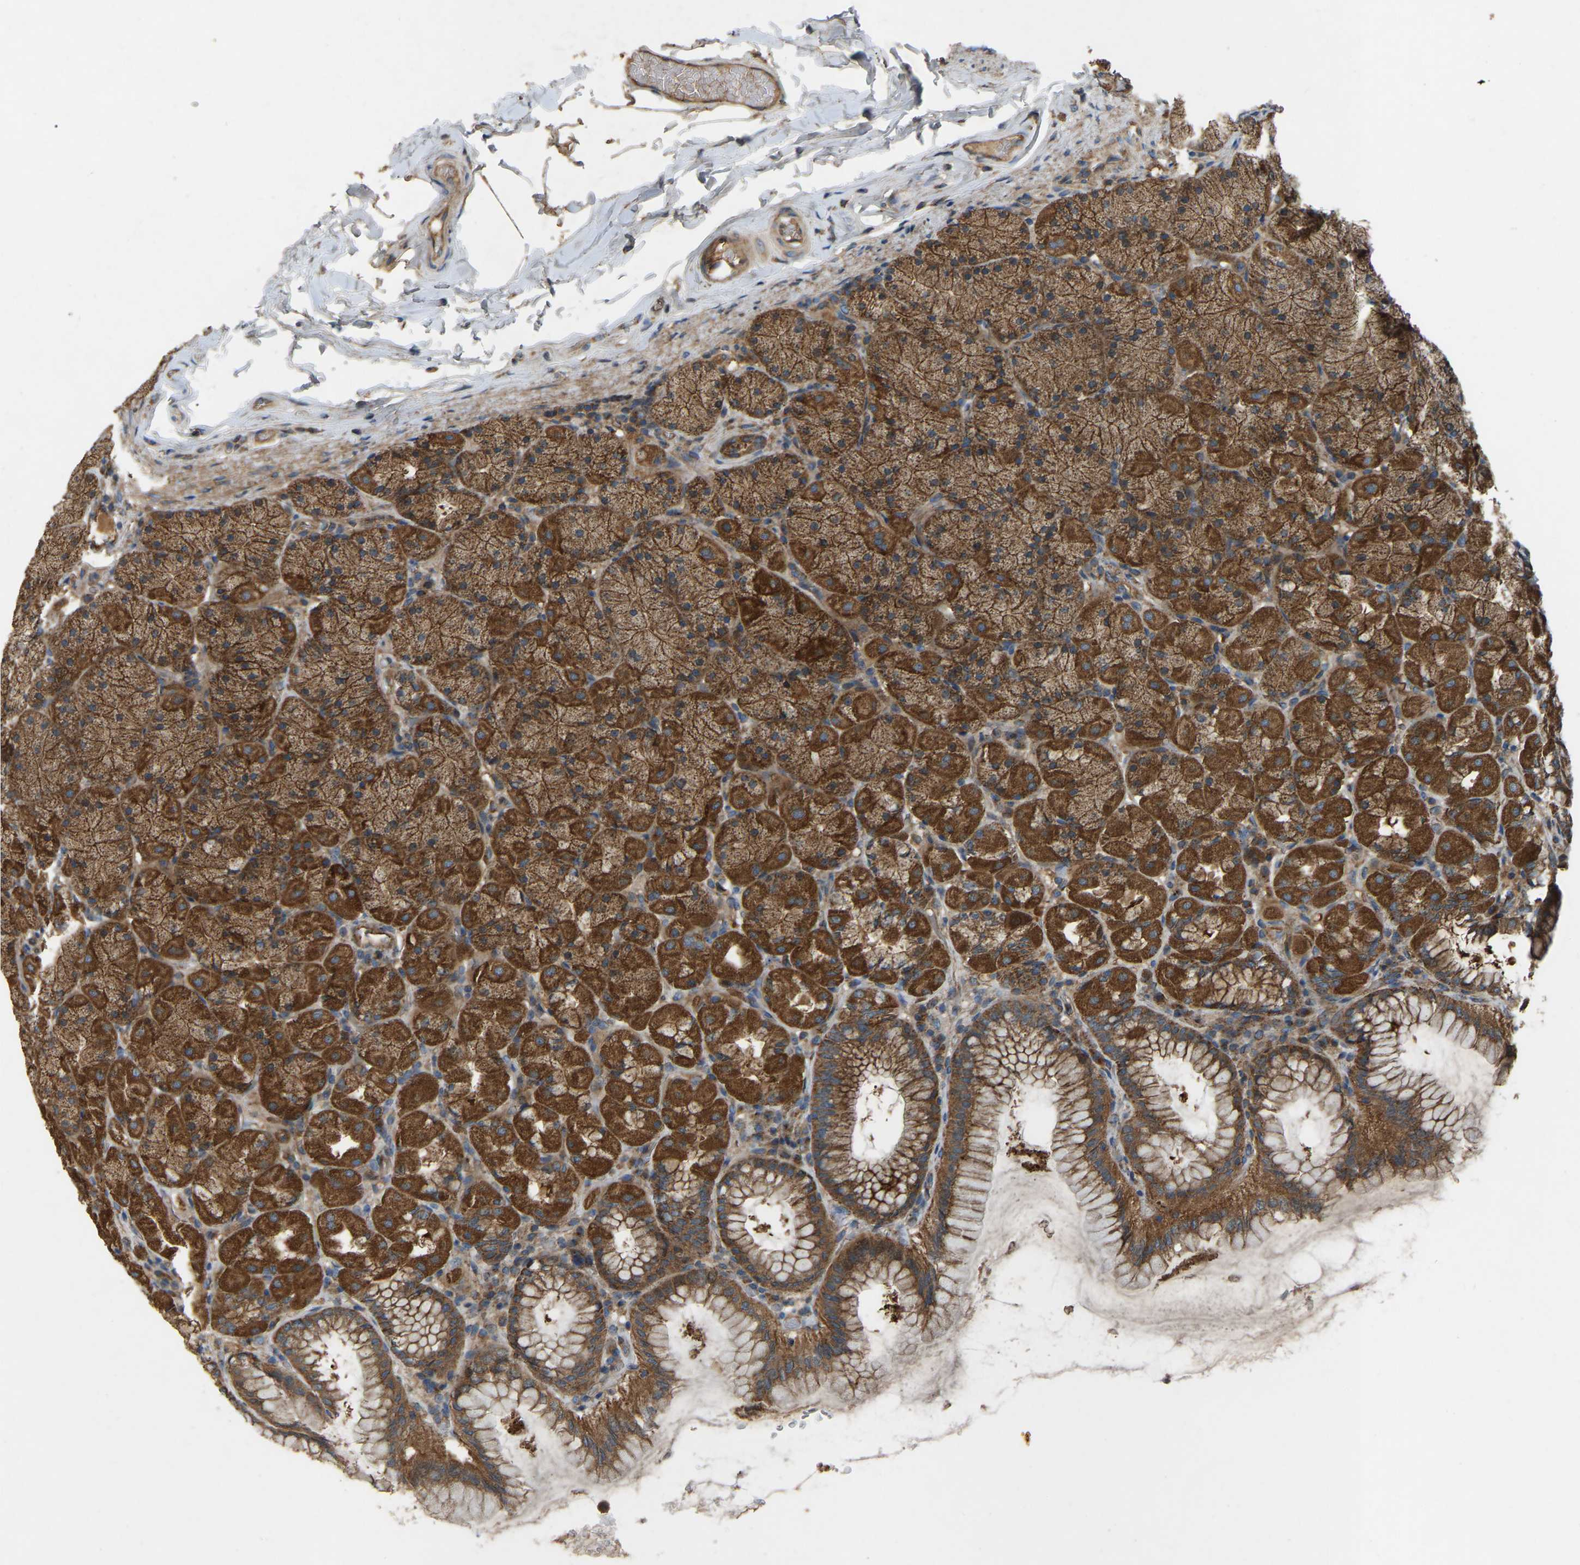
{"staining": {"intensity": "strong", "quantity": ">75%", "location": "cytoplasmic/membranous"}, "tissue": "stomach", "cell_type": "Glandular cells", "image_type": "normal", "snomed": [{"axis": "morphology", "description": "Normal tissue, NOS"}, {"axis": "topography", "description": "Stomach, upper"}], "caption": "Unremarkable stomach shows strong cytoplasmic/membranous positivity in about >75% of glandular cells, visualized by immunohistochemistry.", "gene": "SAMD9L", "patient": {"sex": "female", "age": 56}}